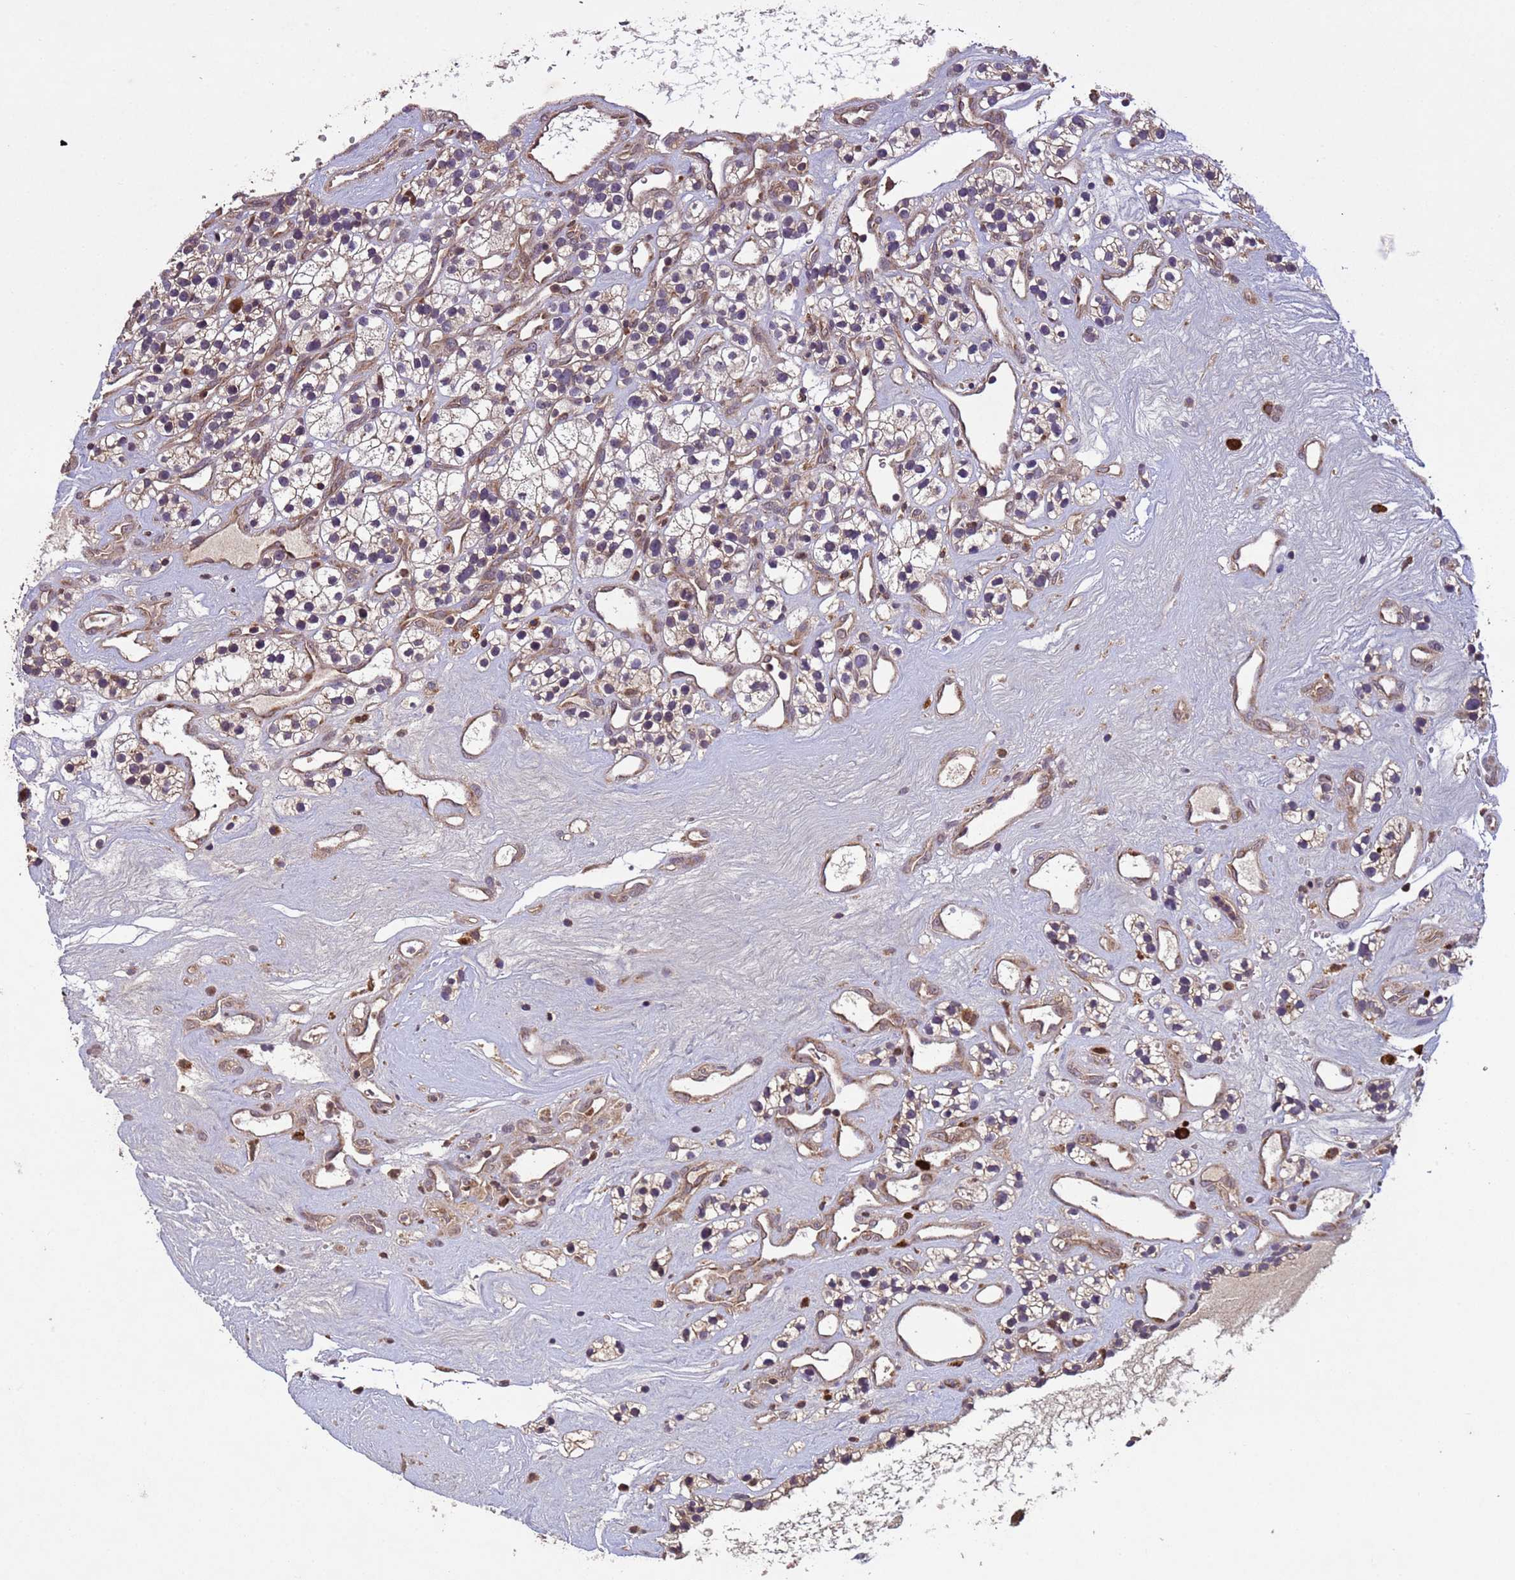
{"staining": {"intensity": "moderate", "quantity": "<25%", "location": "cytoplasmic/membranous"}, "tissue": "renal cancer", "cell_type": "Tumor cells", "image_type": "cancer", "snomed": [{"axis": "morphology", "description": "Adenocarcinoma, NOS"}, {"axis": "topography", "description": "Kidney"}], "caption": "Immunohistochemical staining of renal cancer demonstrates low levels of moderate cytoplasmic/membranous expression in about <25% of tumor cells.", "gene": "FASTKD1", "patient": {"sex": "female", "age": 57}}